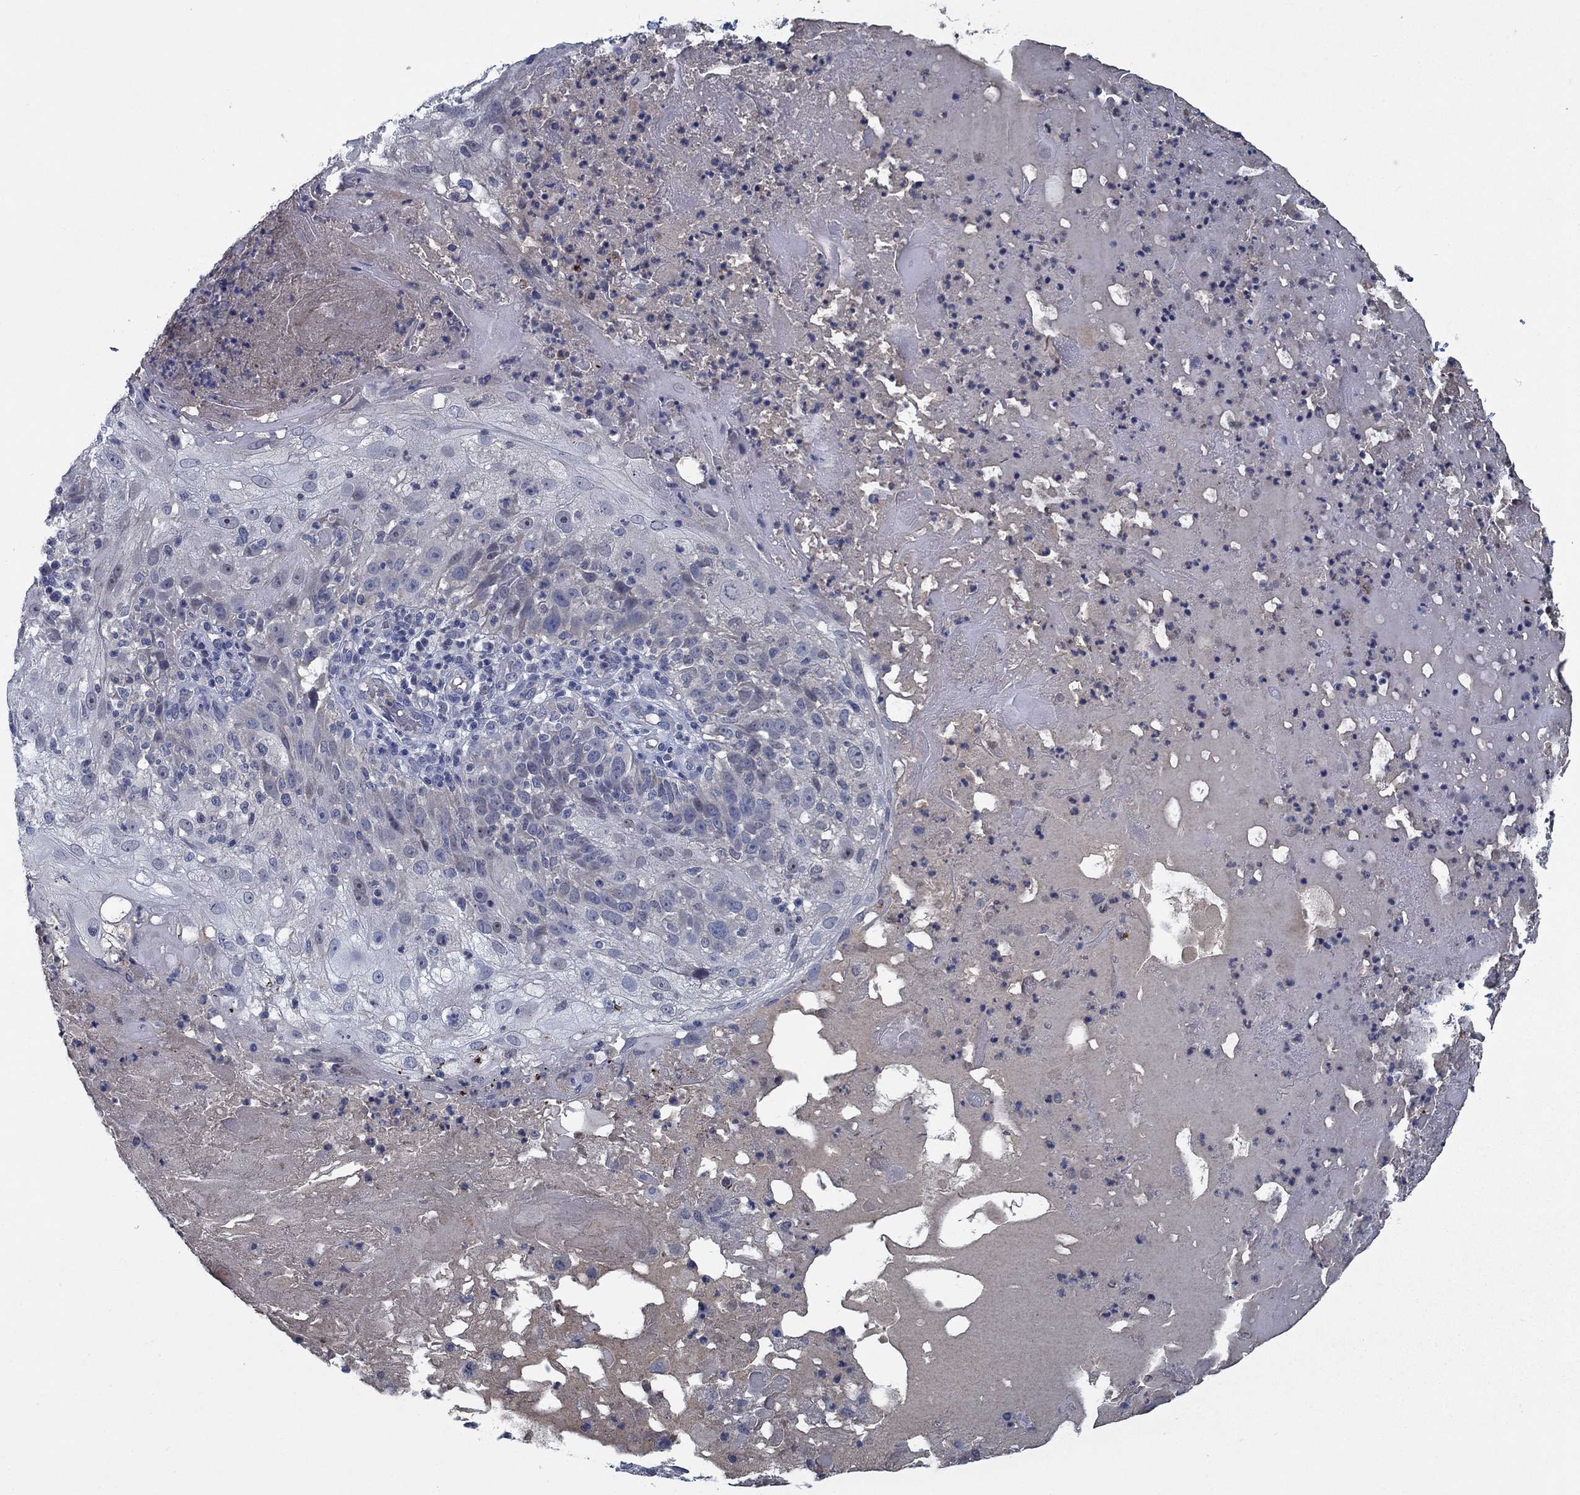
{"staining": {"intensity": "negative", "quantity": "none", "location": "none"}, "tissue": "skin cancer", "cell_type": "Tumor cells", "image_type": "cancer", "snomed": [{"axis": "morphology", "description": "Normal tissue, NOS"}, {"axis": "morphology", "description": "Squamous cell carcinoma, NOS"}, {"axis": "topography", "description": "Skin"}], "caption": "Tumor cells are negative for protein expression in human skin squamous cell carcinoma.", "gene": "PNMA8A", "patient": {"sex": "female", "age": 83}}